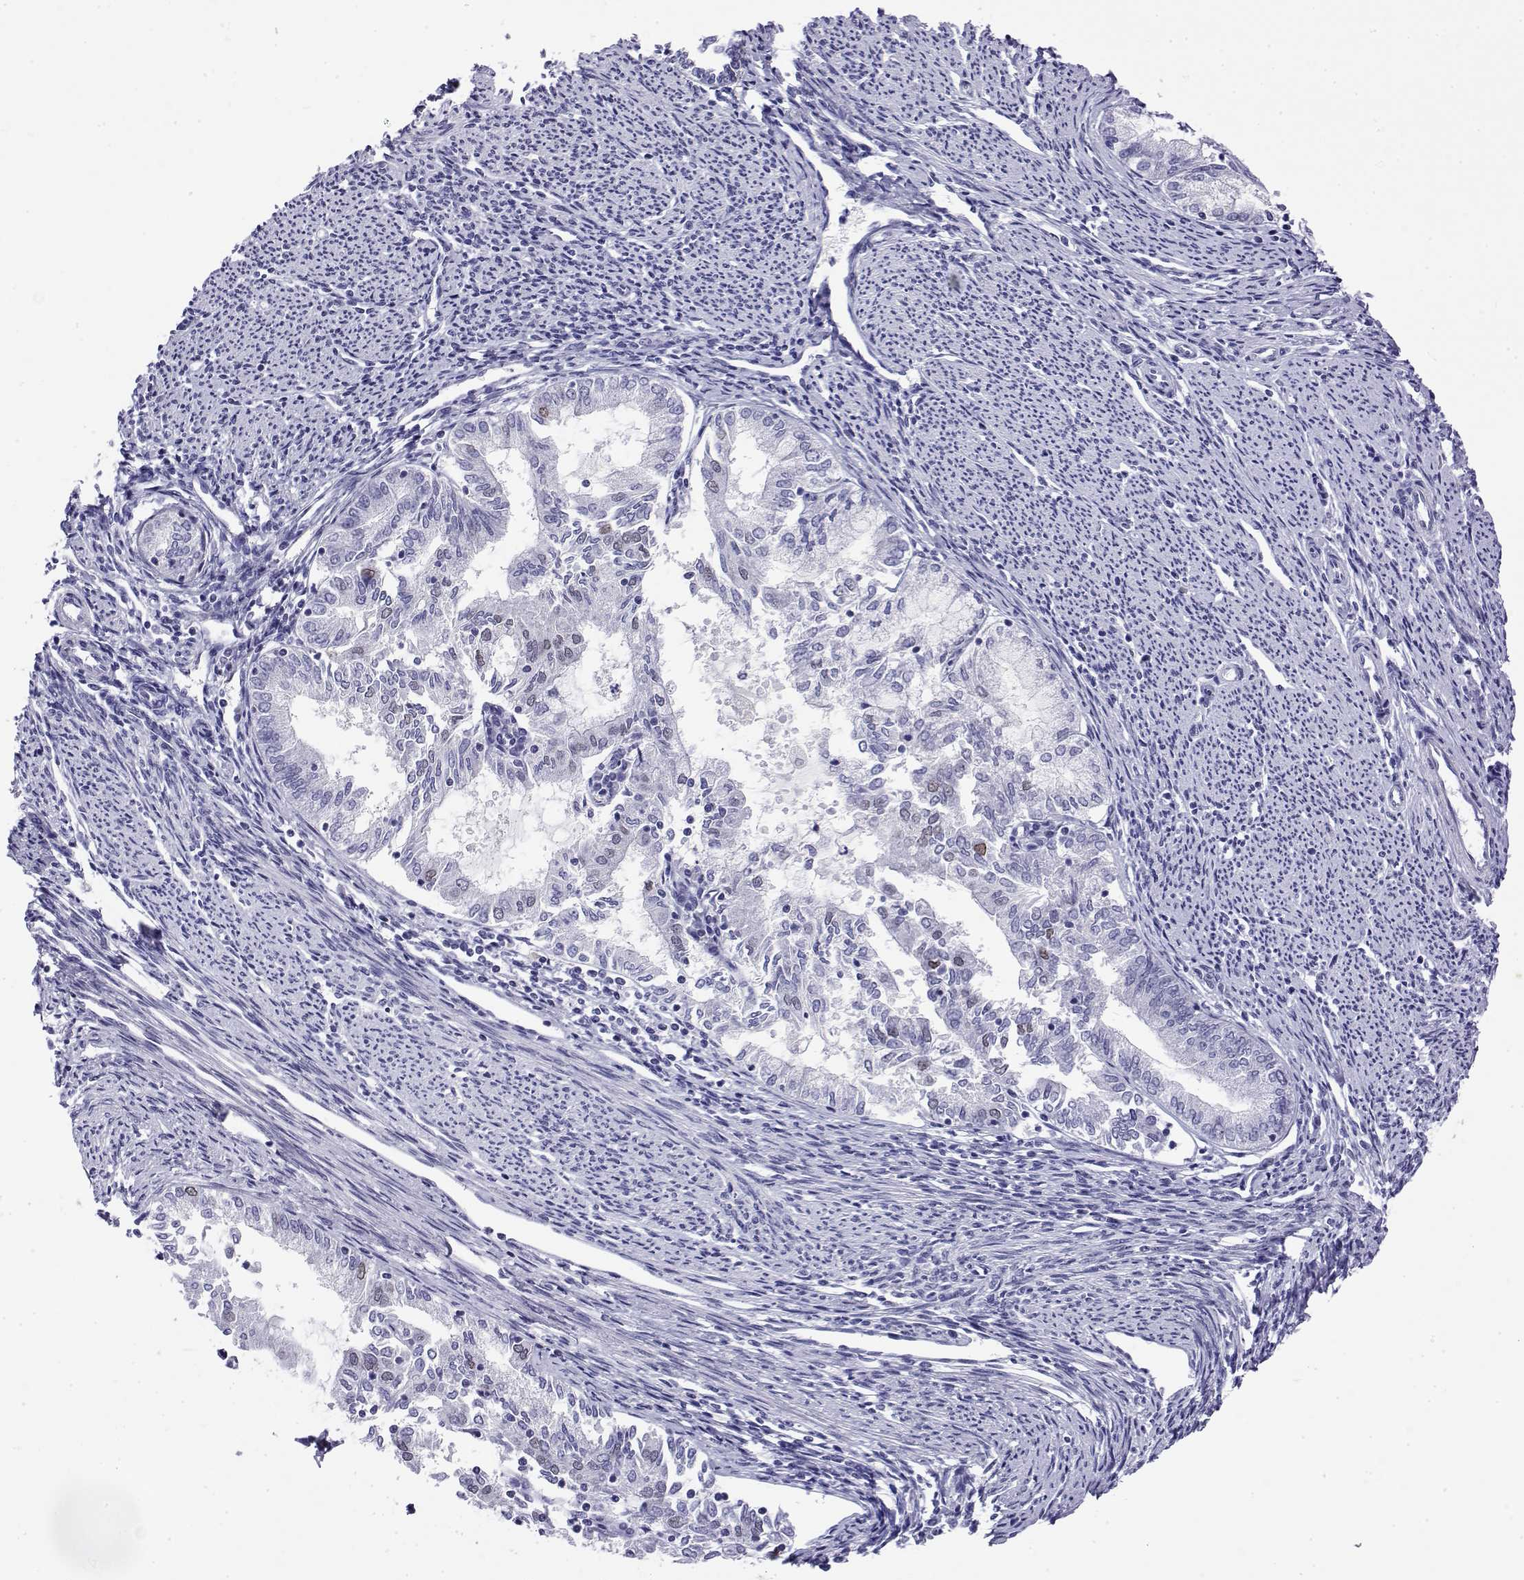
{"staining": {"intensity": "negative", "quantity": "none", "location": "none"}, "tissue": "endometrial cancer", "cell_type": "Tumor cells", "image_type": "cancer", "snomed": [{"axis": "morphology", "description": "Adenocarcinoma, NOS"}, {"axis": "topography", "description": "Endometrium"}], "caption": "The micrograph shows no staining of tumor cells in adenocarcinoma (endometrial).", "gene": "POLDIP3", "patient": {"sex": "female", "age": 79}}